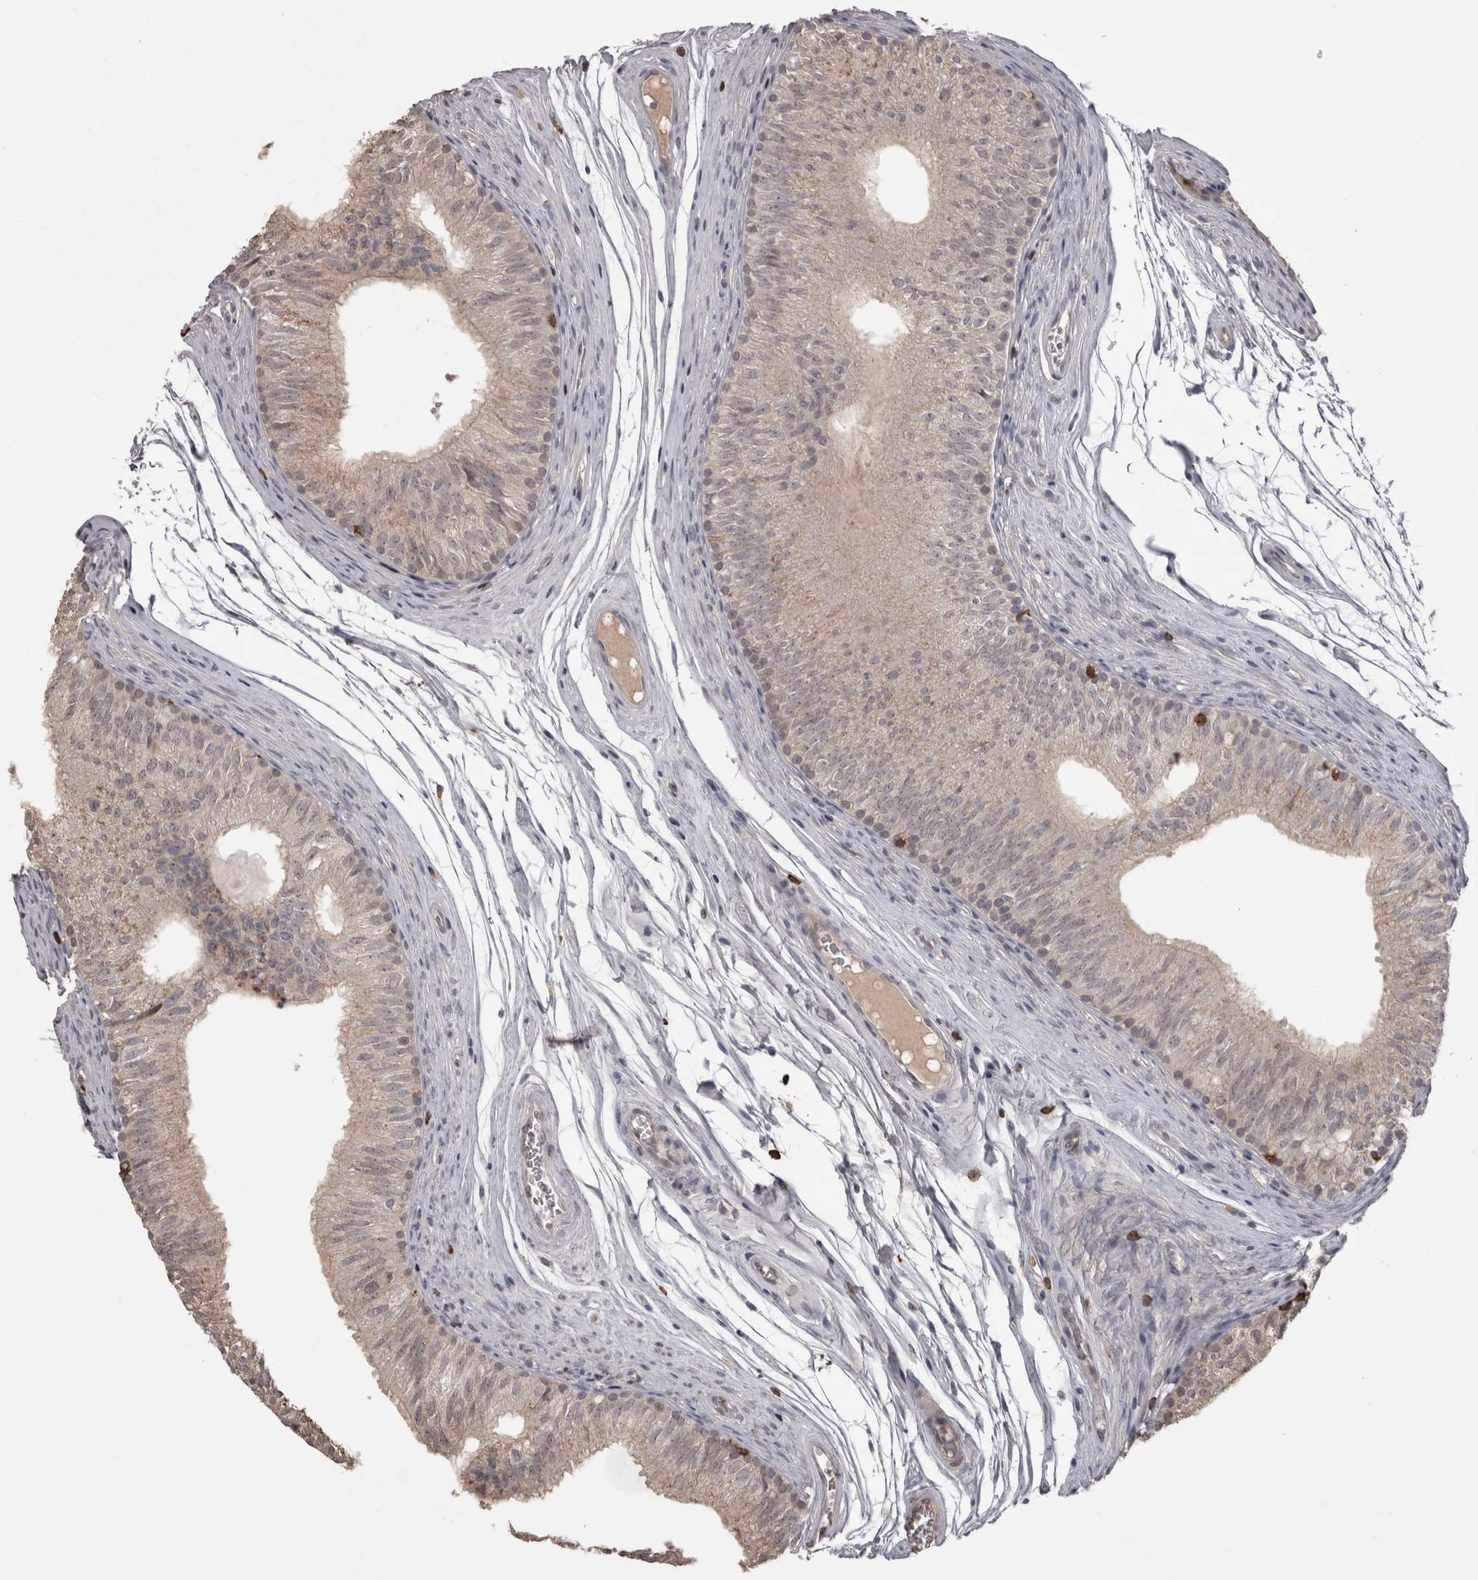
{"staining": {"intensity": "weak", "quantity": "<25%", "location": "cytoplasmic/membranous,nuclear"}, "tissue": "epididymis", "cell_type": "Glandular cells", "image_type": "normal", "snomed": [{"axis": "morphology", "description": "Normal tissue, NOS"}, {"axis": "topography", "description": "Epididymis"}], "caption": "Immunohistochemistry image of normal epididymis: human epididymis stained with DAB reveals no significant protein staining in glandular cells. (DAB (3,3'-diaminobenzidine) immunohistochemistry, high magnification).", "gene": "SKAP1", "patient": {"sex": "male", "age": 36}}